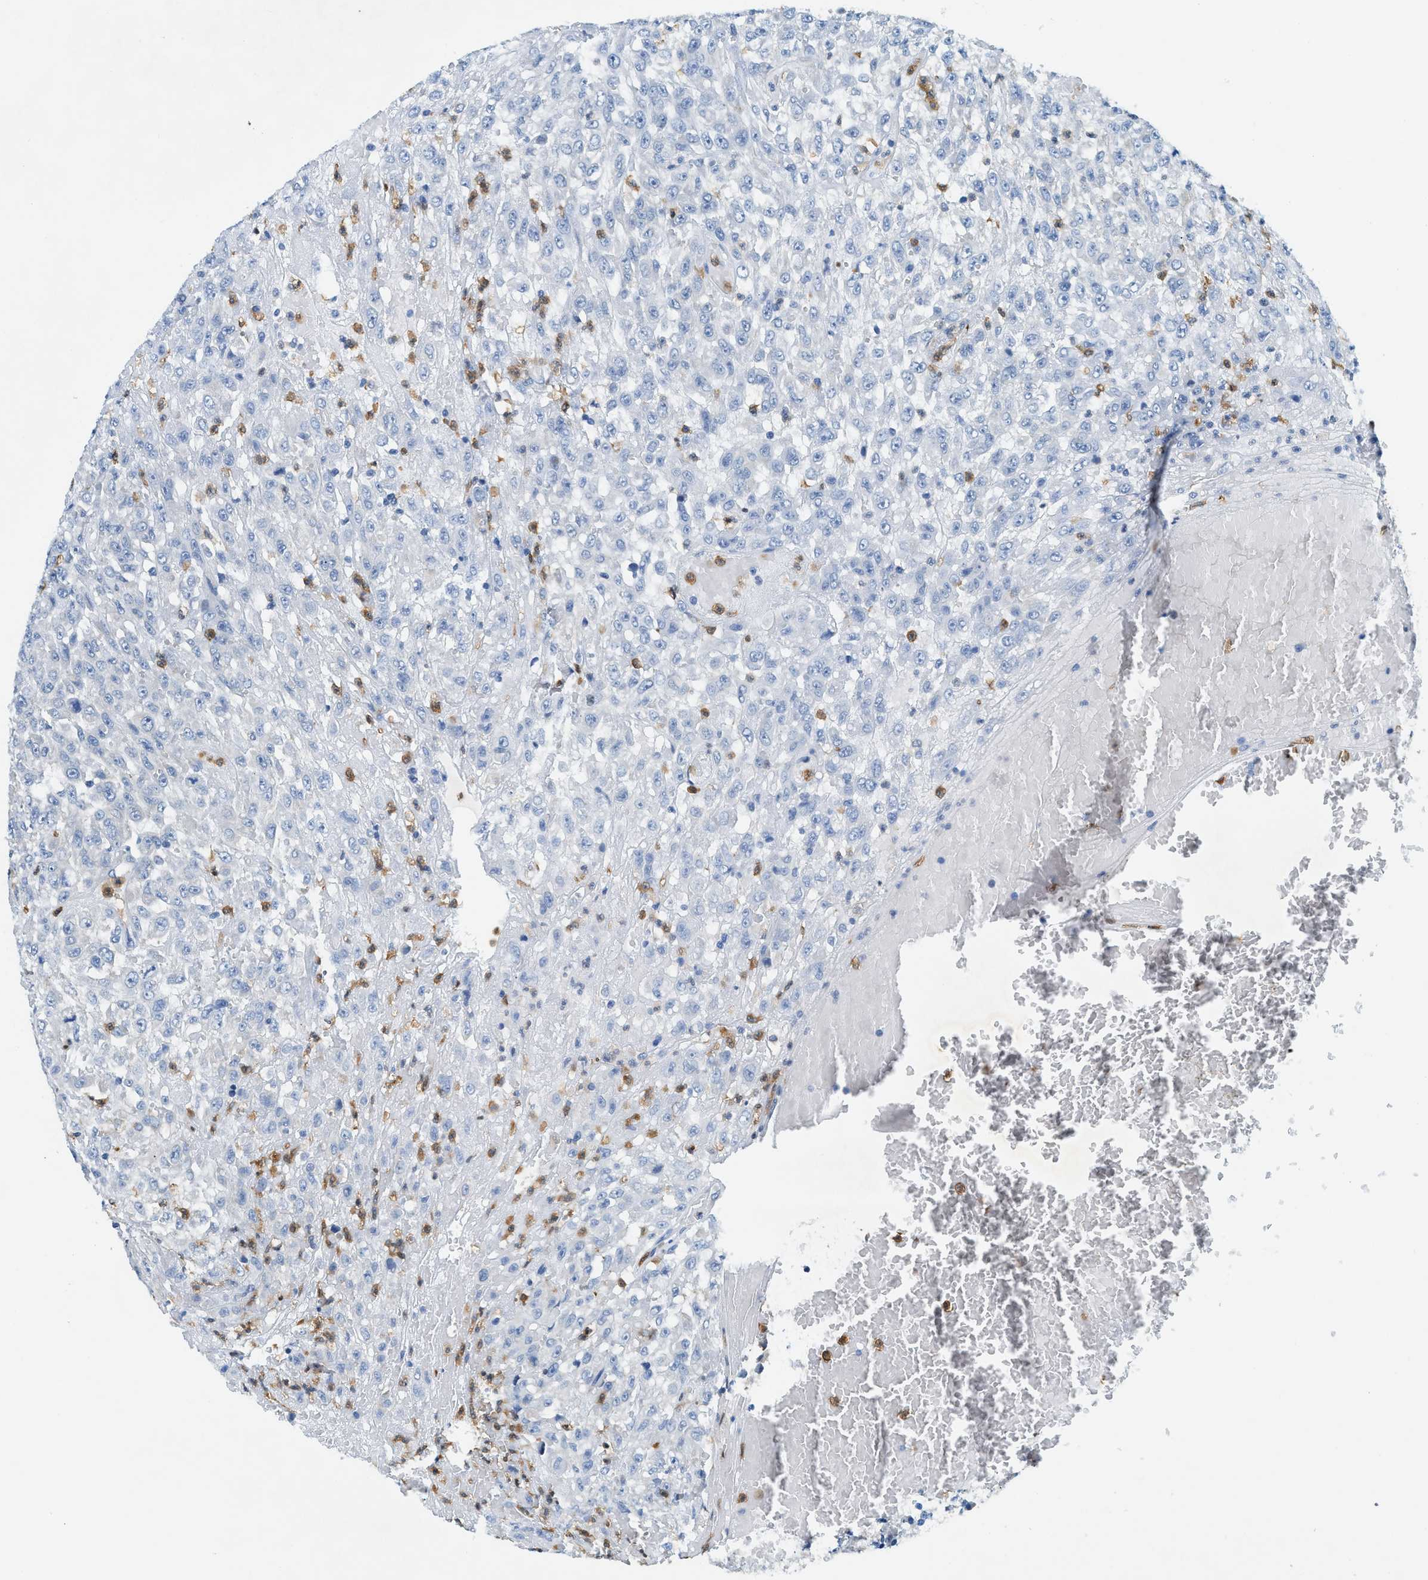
{"staining": {"intensity": "negative", "quantity": "none", "location": "none"}, "tissue": "urothelial cancer", "cell_type": "Tumor cells", "image_type": "cancer", "snomed": [{"axis": "morphology", "description": "Urothelial carcinoma, High grade"}, {"axis": "topography", "description": "Urinary bladder"}], "caption": "Photomicrograph shows no significant protein staining in tumor cells of high-grade urothelial carcinoma. The staining was performed using DAB (3,3'-diaminobenzidine) to visualize the protein expression in brown, while the nuclei were stained in blue with hematoxylin (Magnification: 20x).", "gene": "ZDHHC13", "patient": {"sex": "male", "age": 46}}